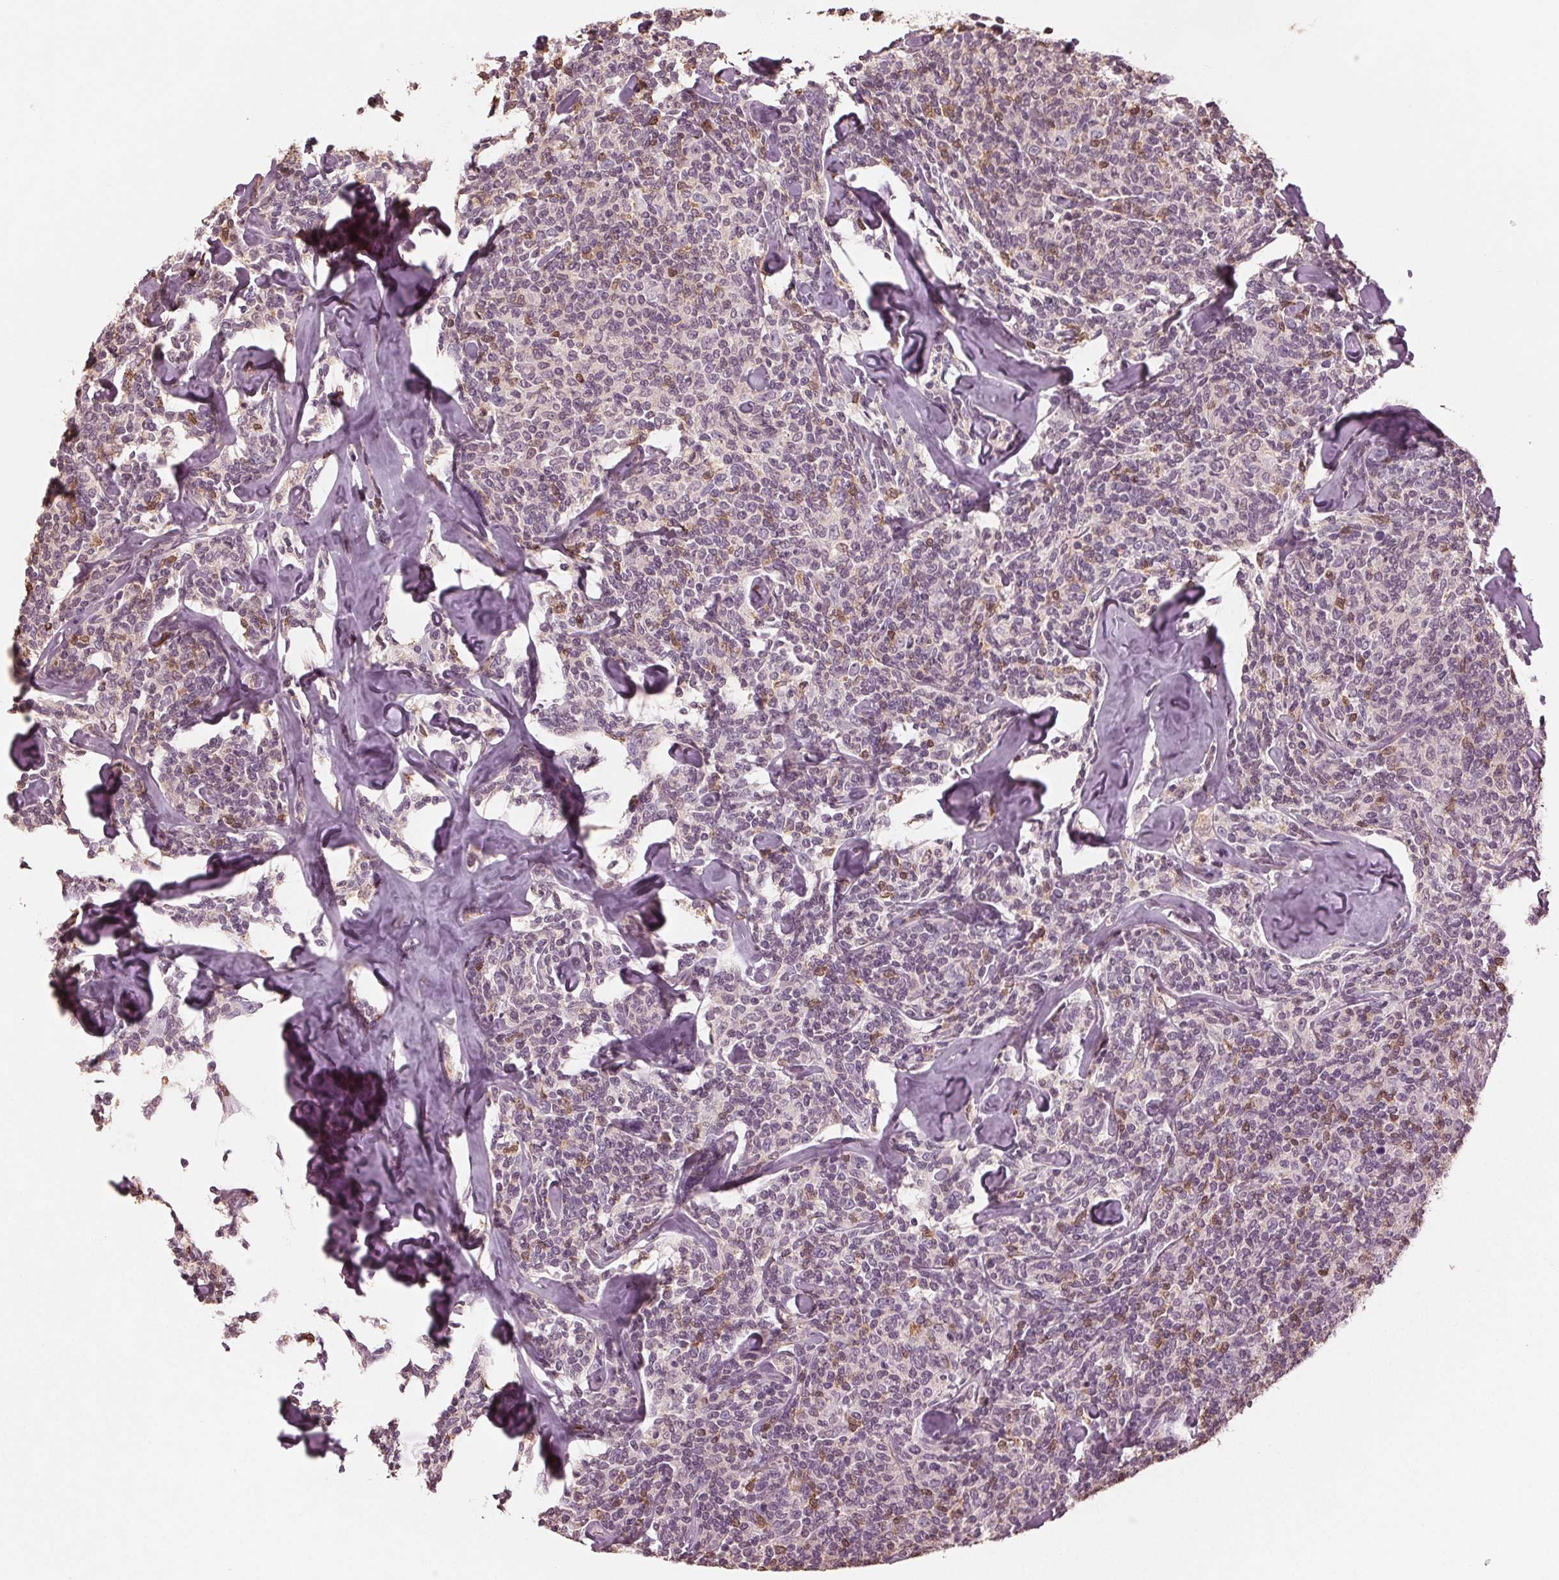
{"staining": {"intensity": "negative", "quantity": "none", "location": "none"}, "tissue": "lymphoma", "cell_type": "Tumor cells", "image_type": "cancer", "snomed": [{"axis": "morphology", "description": "Malignant lymphoma, non-Hodgkin's type, Low grade"}, {"axis": "topography", "description": "Lymph node"}], "caption": "Immunohistochemistry image of malignant lymphoma, non-Hodgkin's type (low-grade) stained for a protein (brown), which reveals no expression in tumor cells.", "gene": "BTLA", "patient": {"sex": "female", "age": 56}}